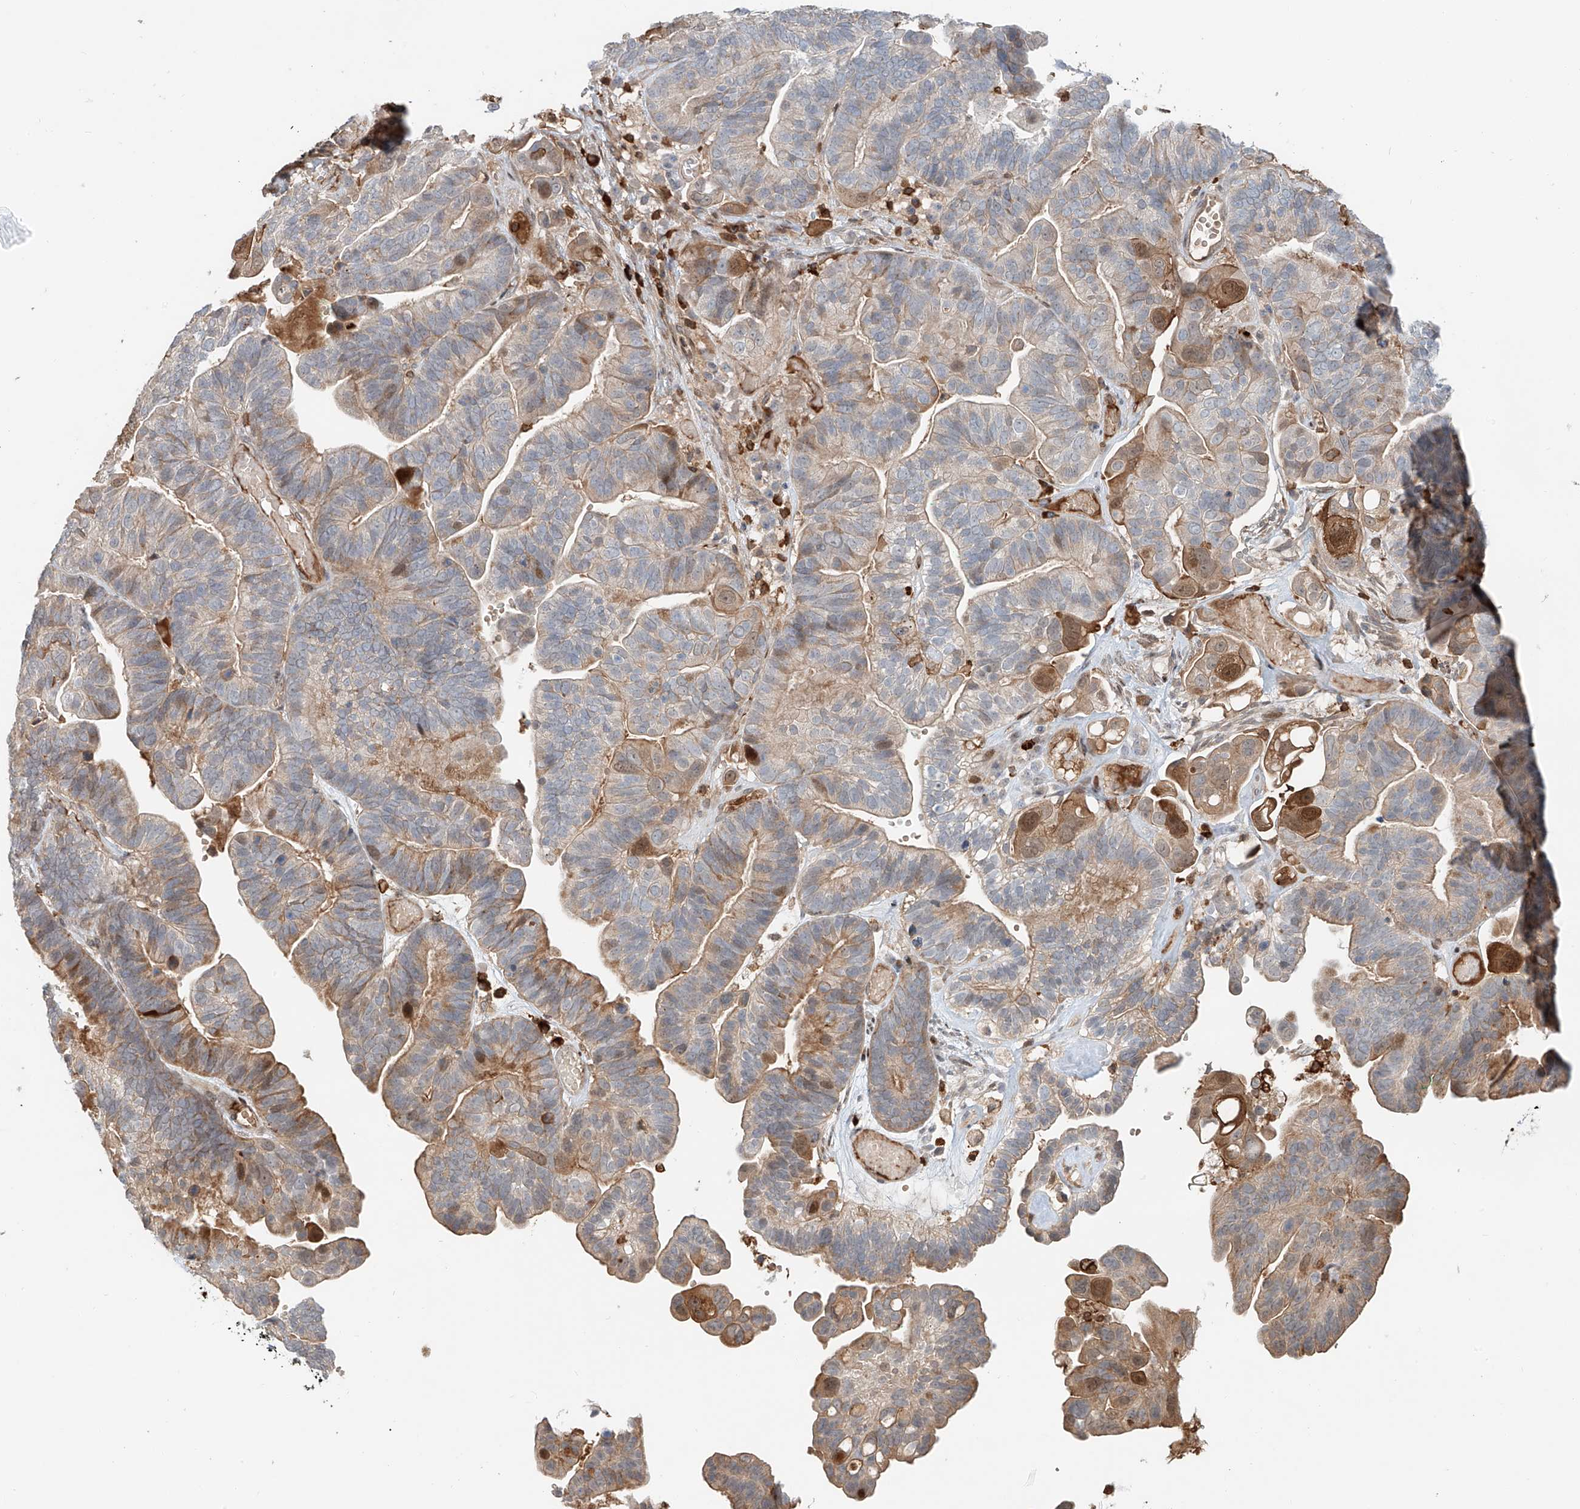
{"staining": {"intensity": "moderate", "quantity": "<25%", "location": "cytoplasmic/membranous,nuclear"}, "tissue": "ovarian cancer", "cell_type": "Tumor cells", "image_type": "cancer", "snomed": [{"axis": "morphology", "description": "Cystadenocarcinoma, serous, NOS"}, {"axis": "topography", "description": "Ovary"}], "caption": "The image displays a brown stain indicating the presence of a protein in the cytoplasmic/membranous and nuclear of tumor cells in ovarian cancer (serous cystadenocarcinoma).", "gene": "CEP162", "patient": {"sex": "female", "age": 56}}